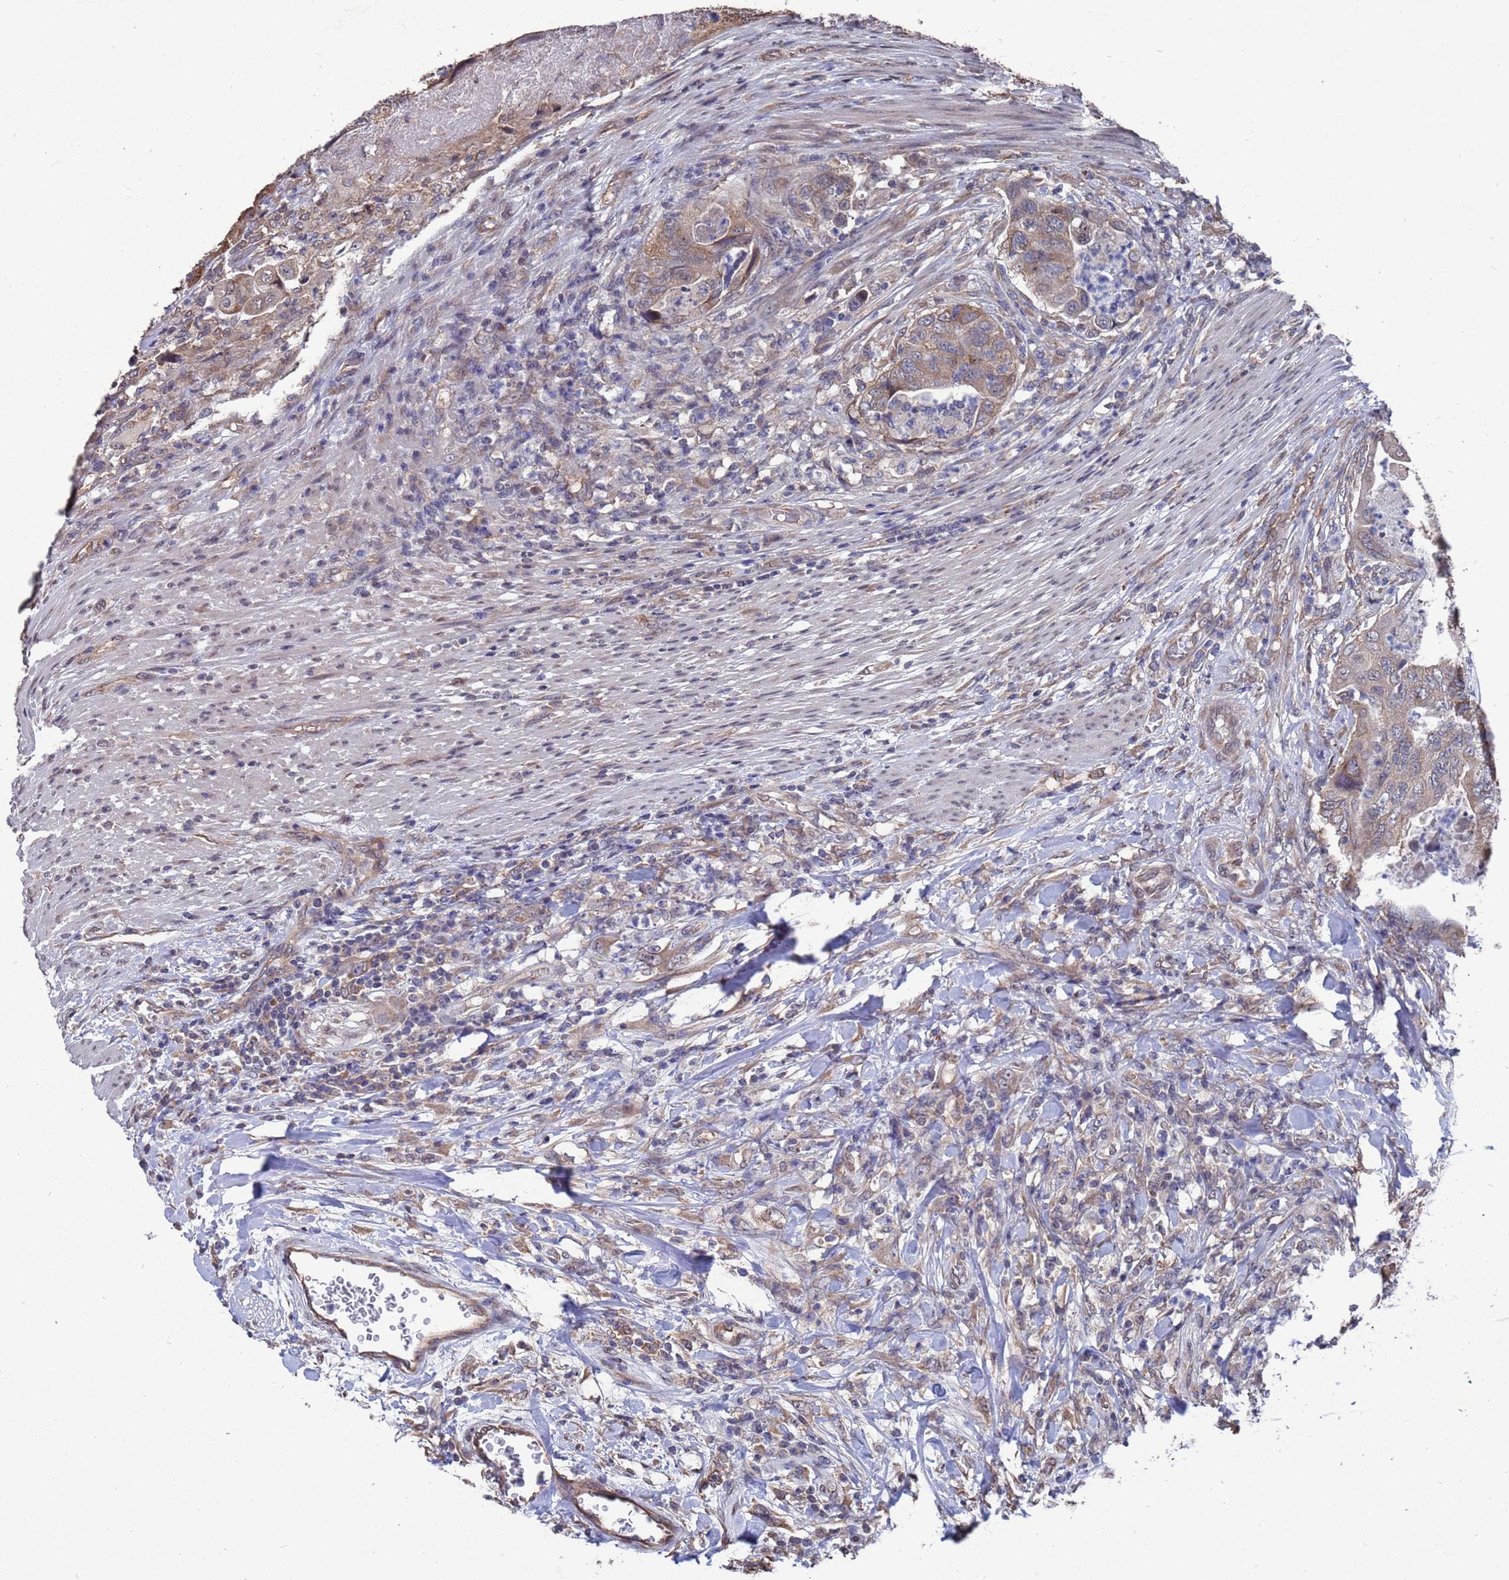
{"staining": {"intensity": "moderate", "quantity": "25%-75%", "location": "cytoplasmic/membranous"}, "tissue": "colorectal cancer", "cell_type": "Tumor cells", "image_type": "cancer", "snomed": [{"axis": "morphology", "description": "Adenocarcinoma, NOS"}, {"axis": "topography", "description": "Rectum"}], "caption": "The image exhibits immunohistochemical staining of colorectal adenocarcinoma. There is moderate cytoplasmic/membranous staining is appreciated in approximately 25%-75% of tumor cells.", "gene": "CFAP119", "patient": {"sex": "male", "age": 63}}